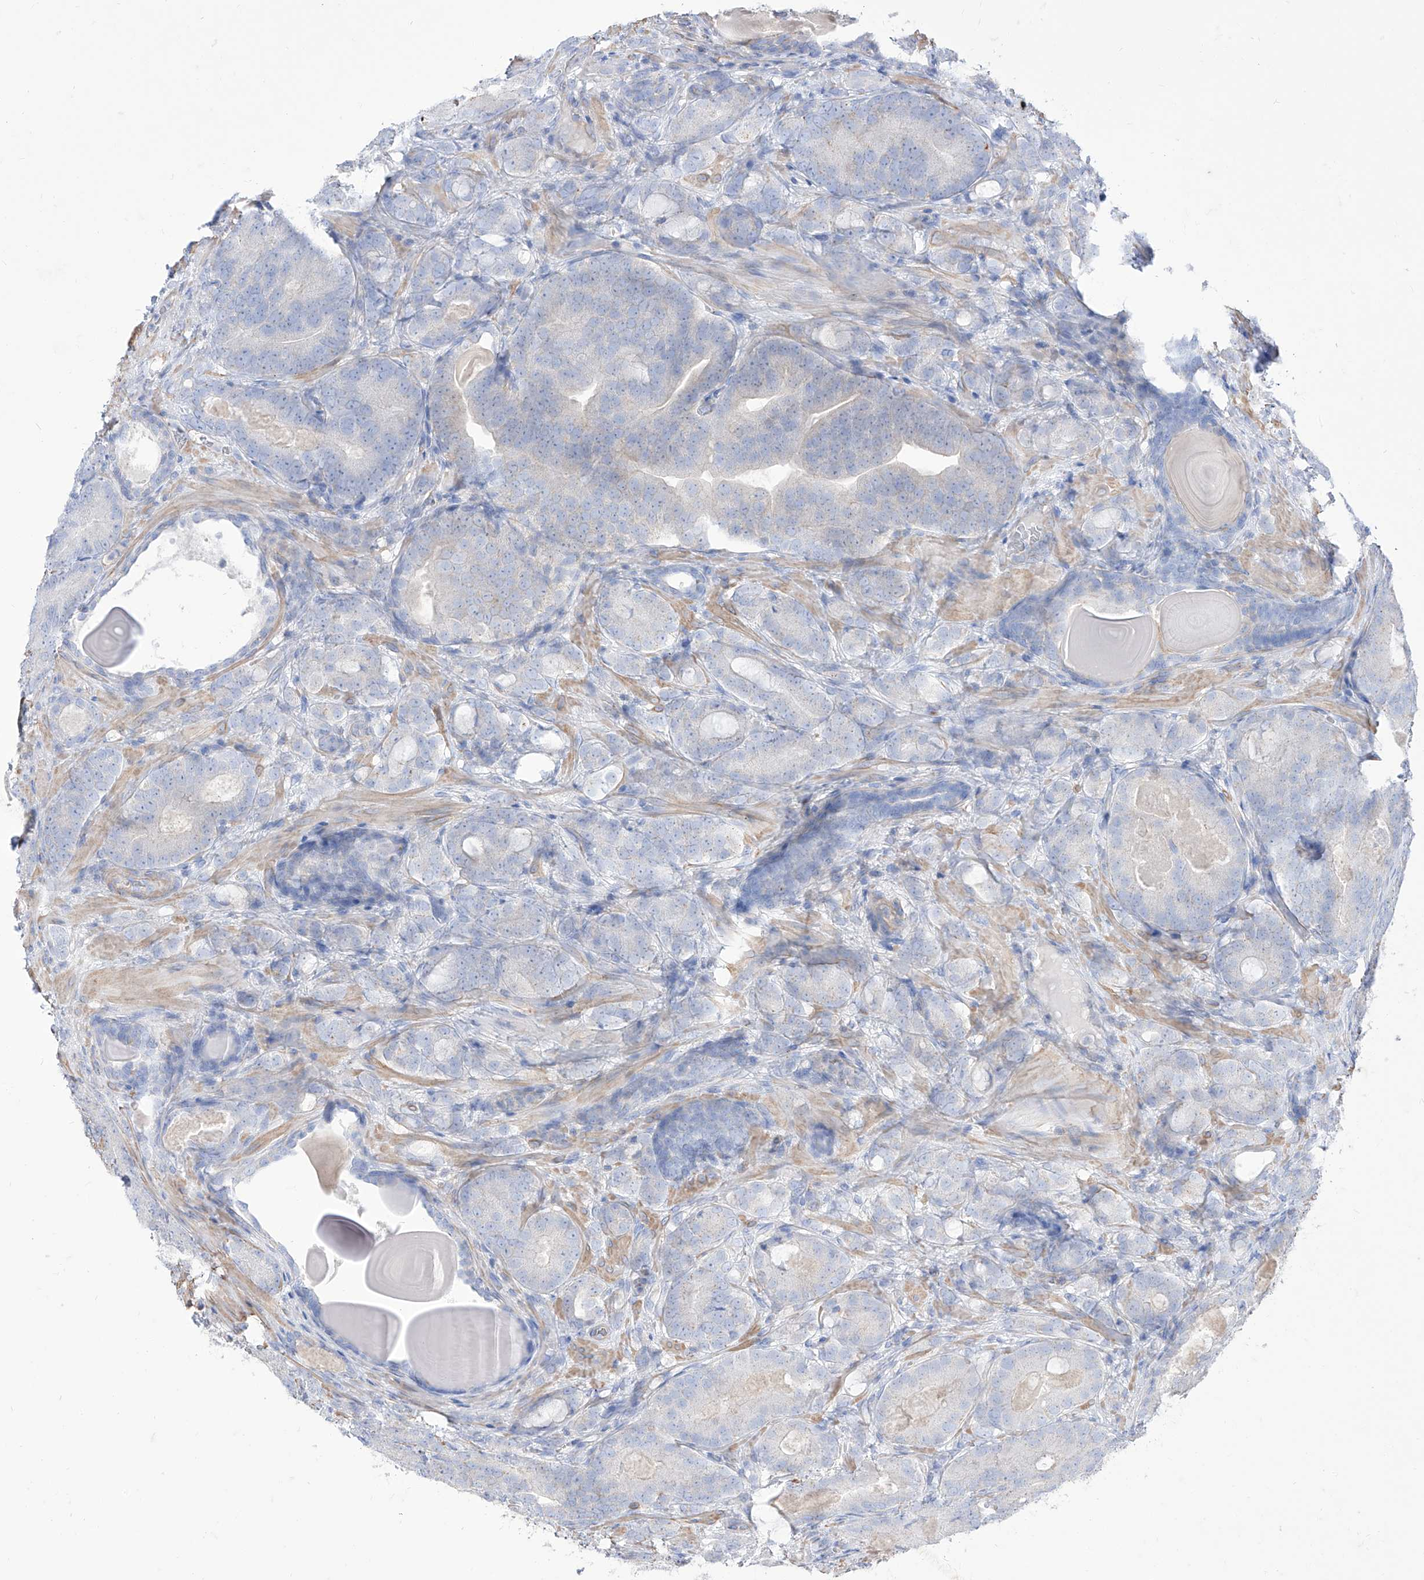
{"staining": {"intensity": "negative", "quantity": "none", "location": "none"}, "tissue": "prostate cancer", "cell_type": "Tumor cells", "image_type": "cancer", "snomed": [{"axis": "morphology", "description": "Adenocarcinoma, High grade"}, {"axis": "topography", "description": "Prostate"}], "caption": "The micrograph exhibits no staining of tumor cells in prostate high-grade adenocarcinoma.", "gene": "C1orf74", "patient": {"sex": "male", "age": 66}}